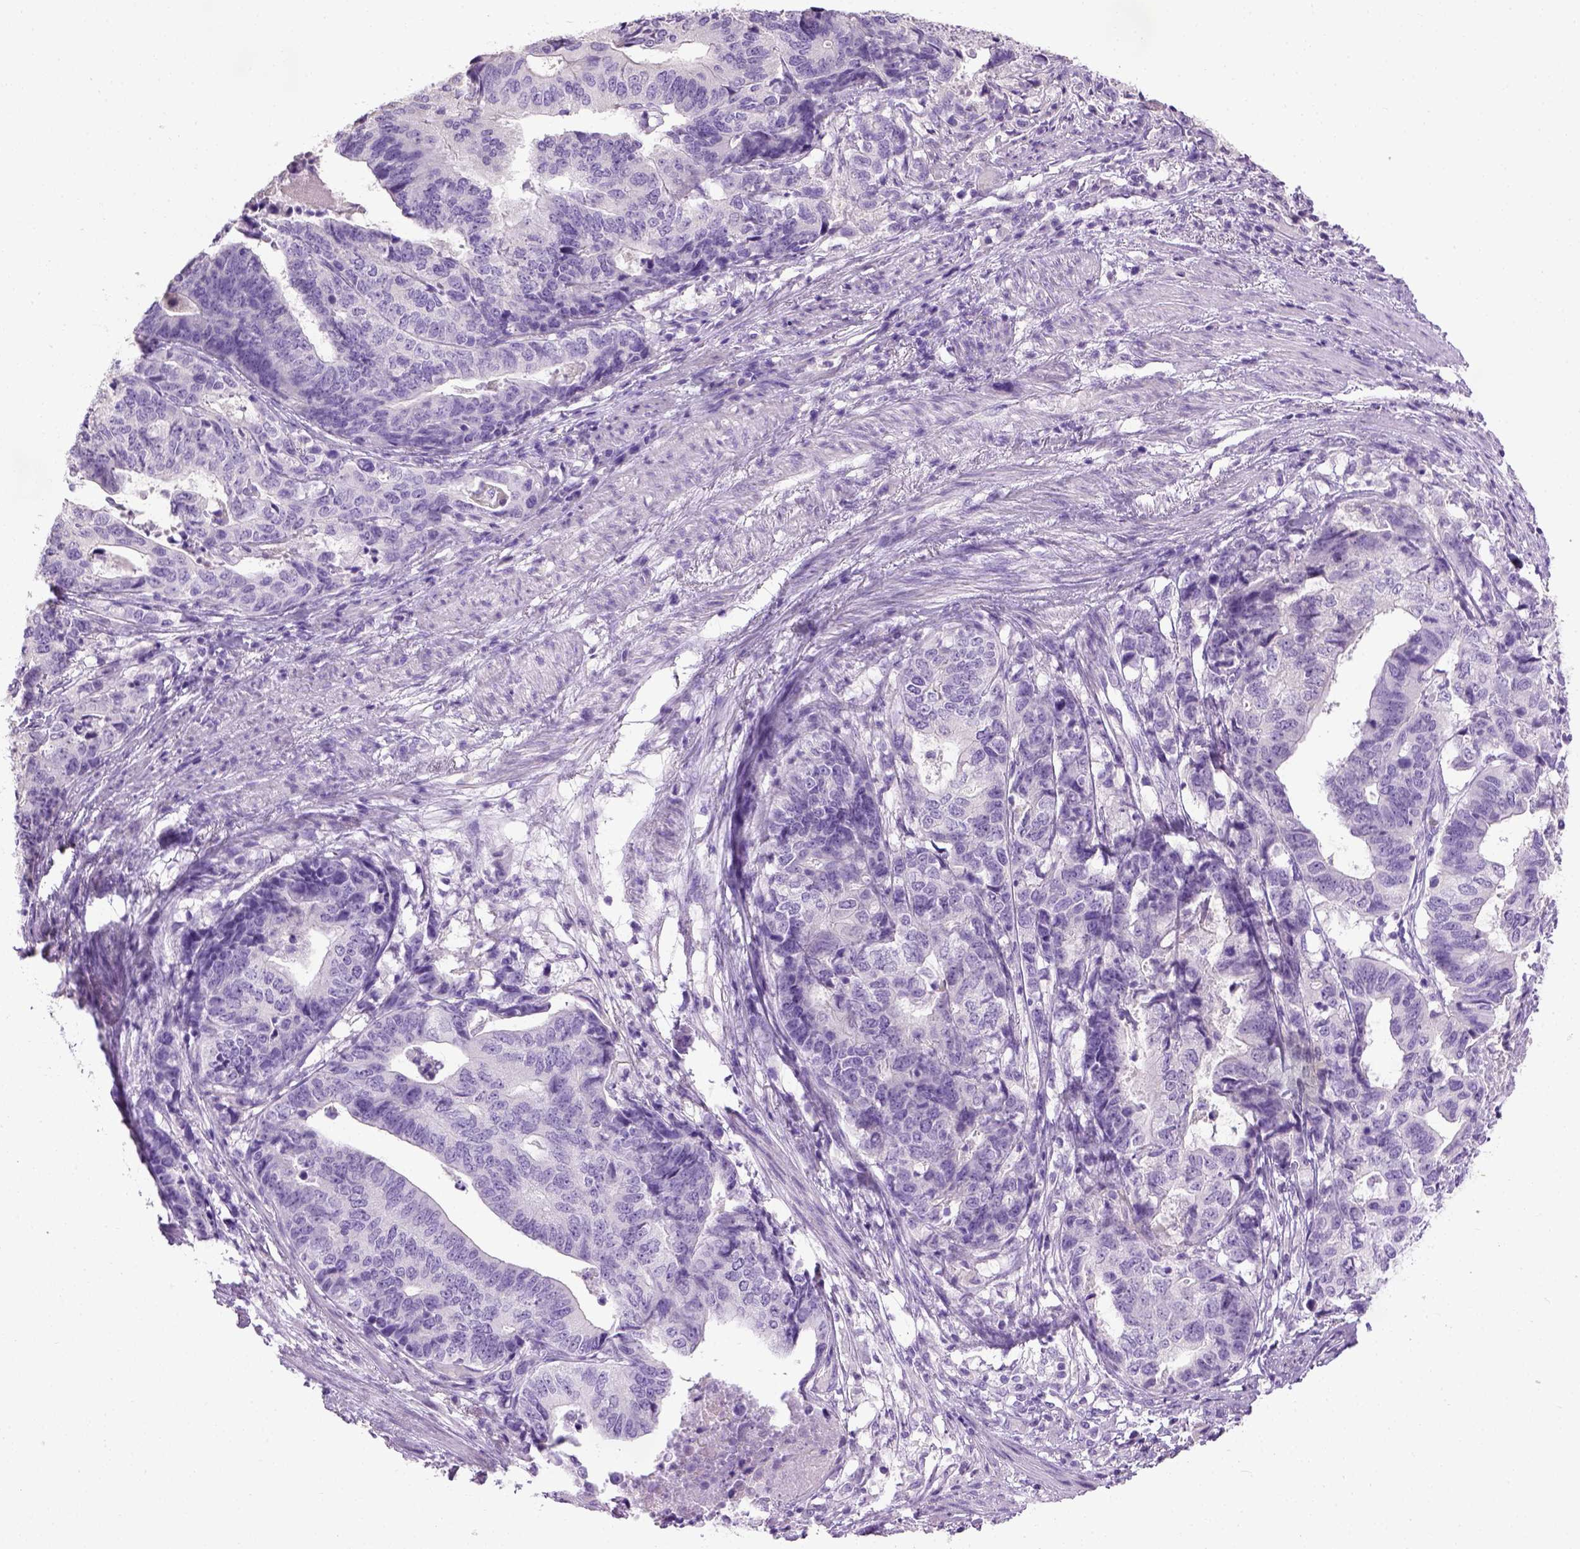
{"staining": {"intensity": "negative", "quantity": "none", "location": "none"}, "tissue": "stomach cancer", "cell_type": "Tumor cells", "image_type": "cancer", "snomed": [{"axis": "morphology", "description": "Adenocarcinoma, NOS"}, {"axis": "topography", "description": "Stomach, upper"}], "caption": "A micrograph of human stomach adenocarcinoma is negative for staining in tumor cells.", "gene": "CYP24A1", "patient": {"sex": "female", "age": 67}}